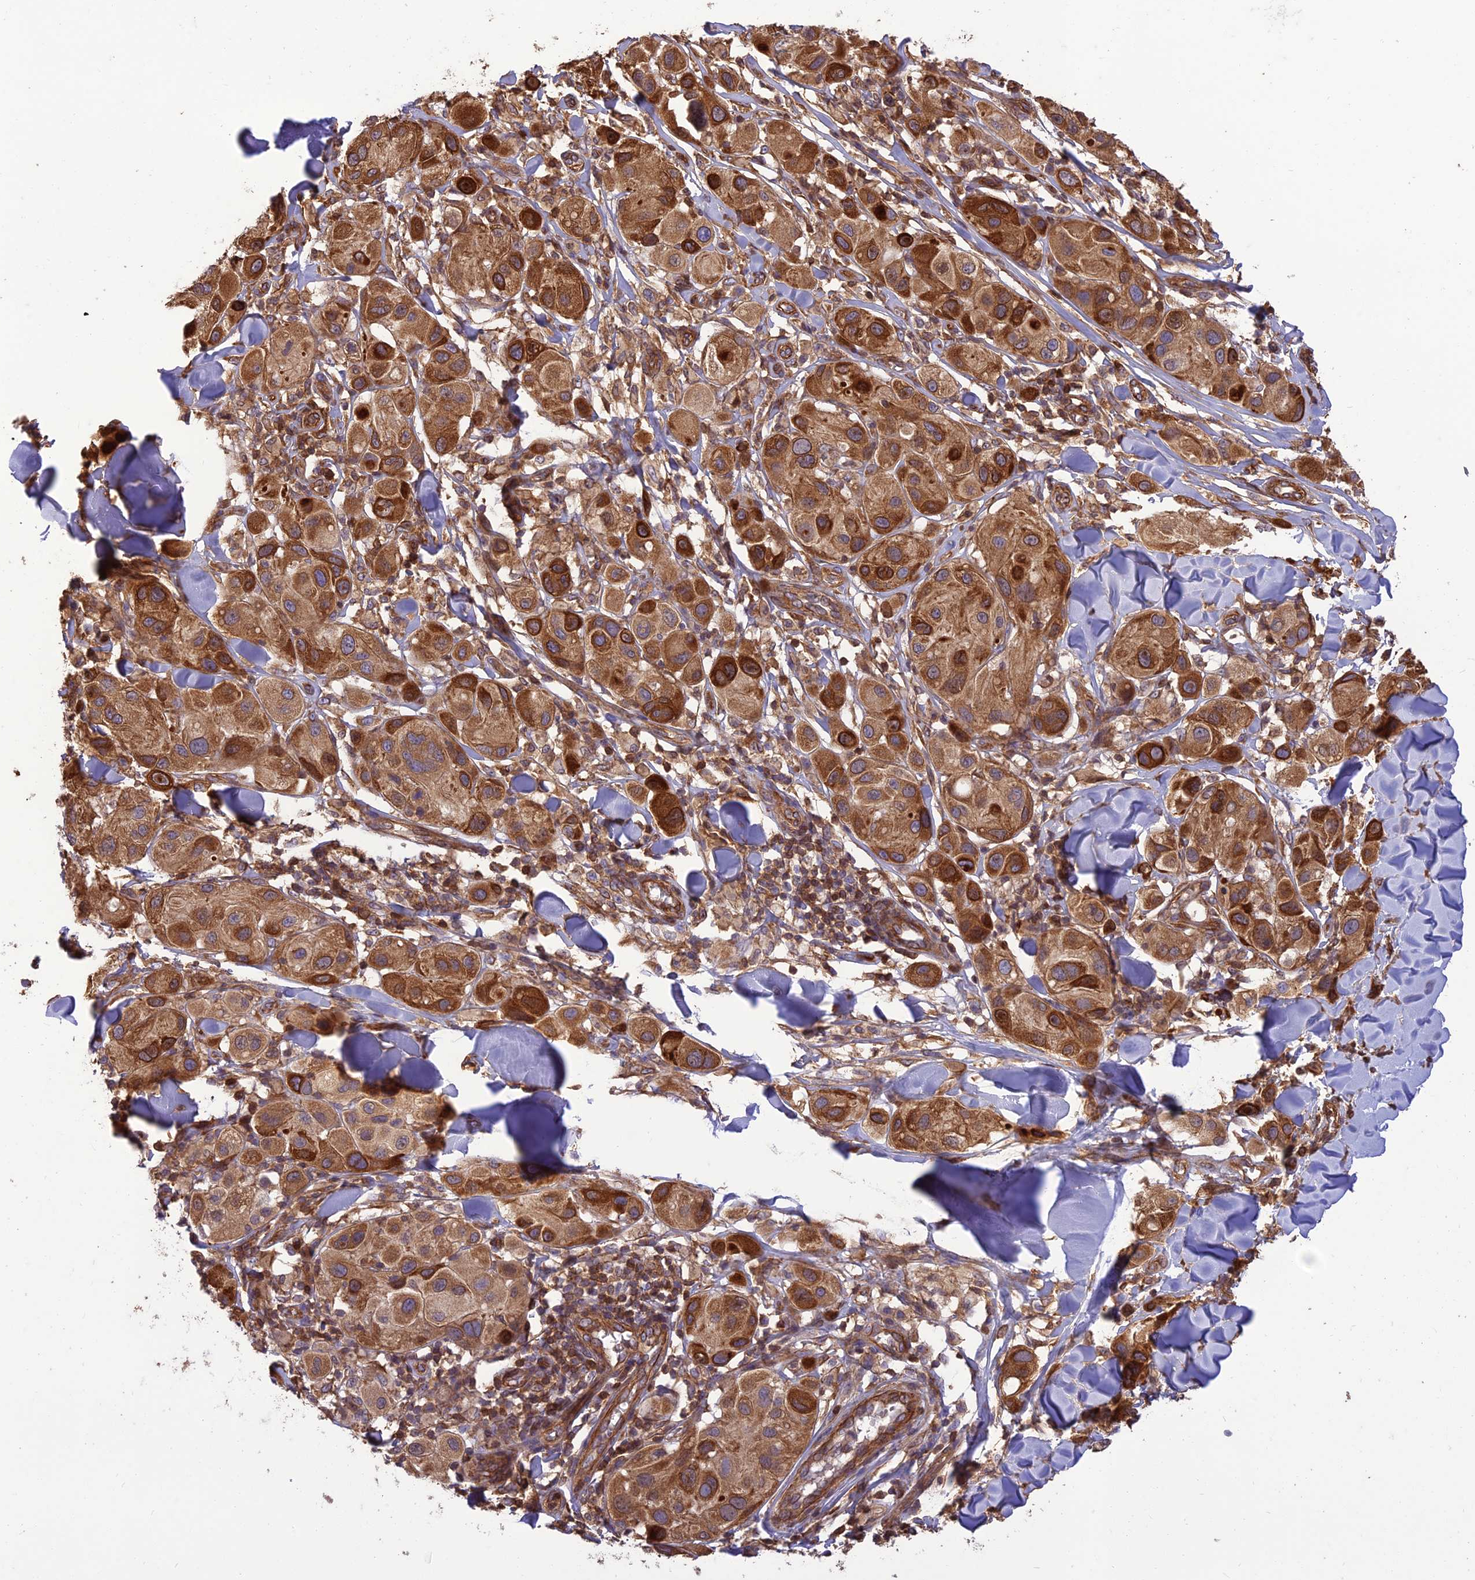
{"staining": {"intensity": "strong", "quantity": ">75%", "location": "cytoplasmic/membranous"}, "tissue": "melanoma", "cell_type": "Tumor cells", "image_type": "cancer", "snomed": [{"axis": "morphology", "description": "Malignant melanoma, Metastatic site"}, {"axis": "topography", "description": "Skin"}], "caption": "Strong cytoplasmic/membranous protein staining is appreciated in about >75% of tumor cells in melanoma.", "gene": "HPSE2", "patient": {"sex": "male", "age": 41}}